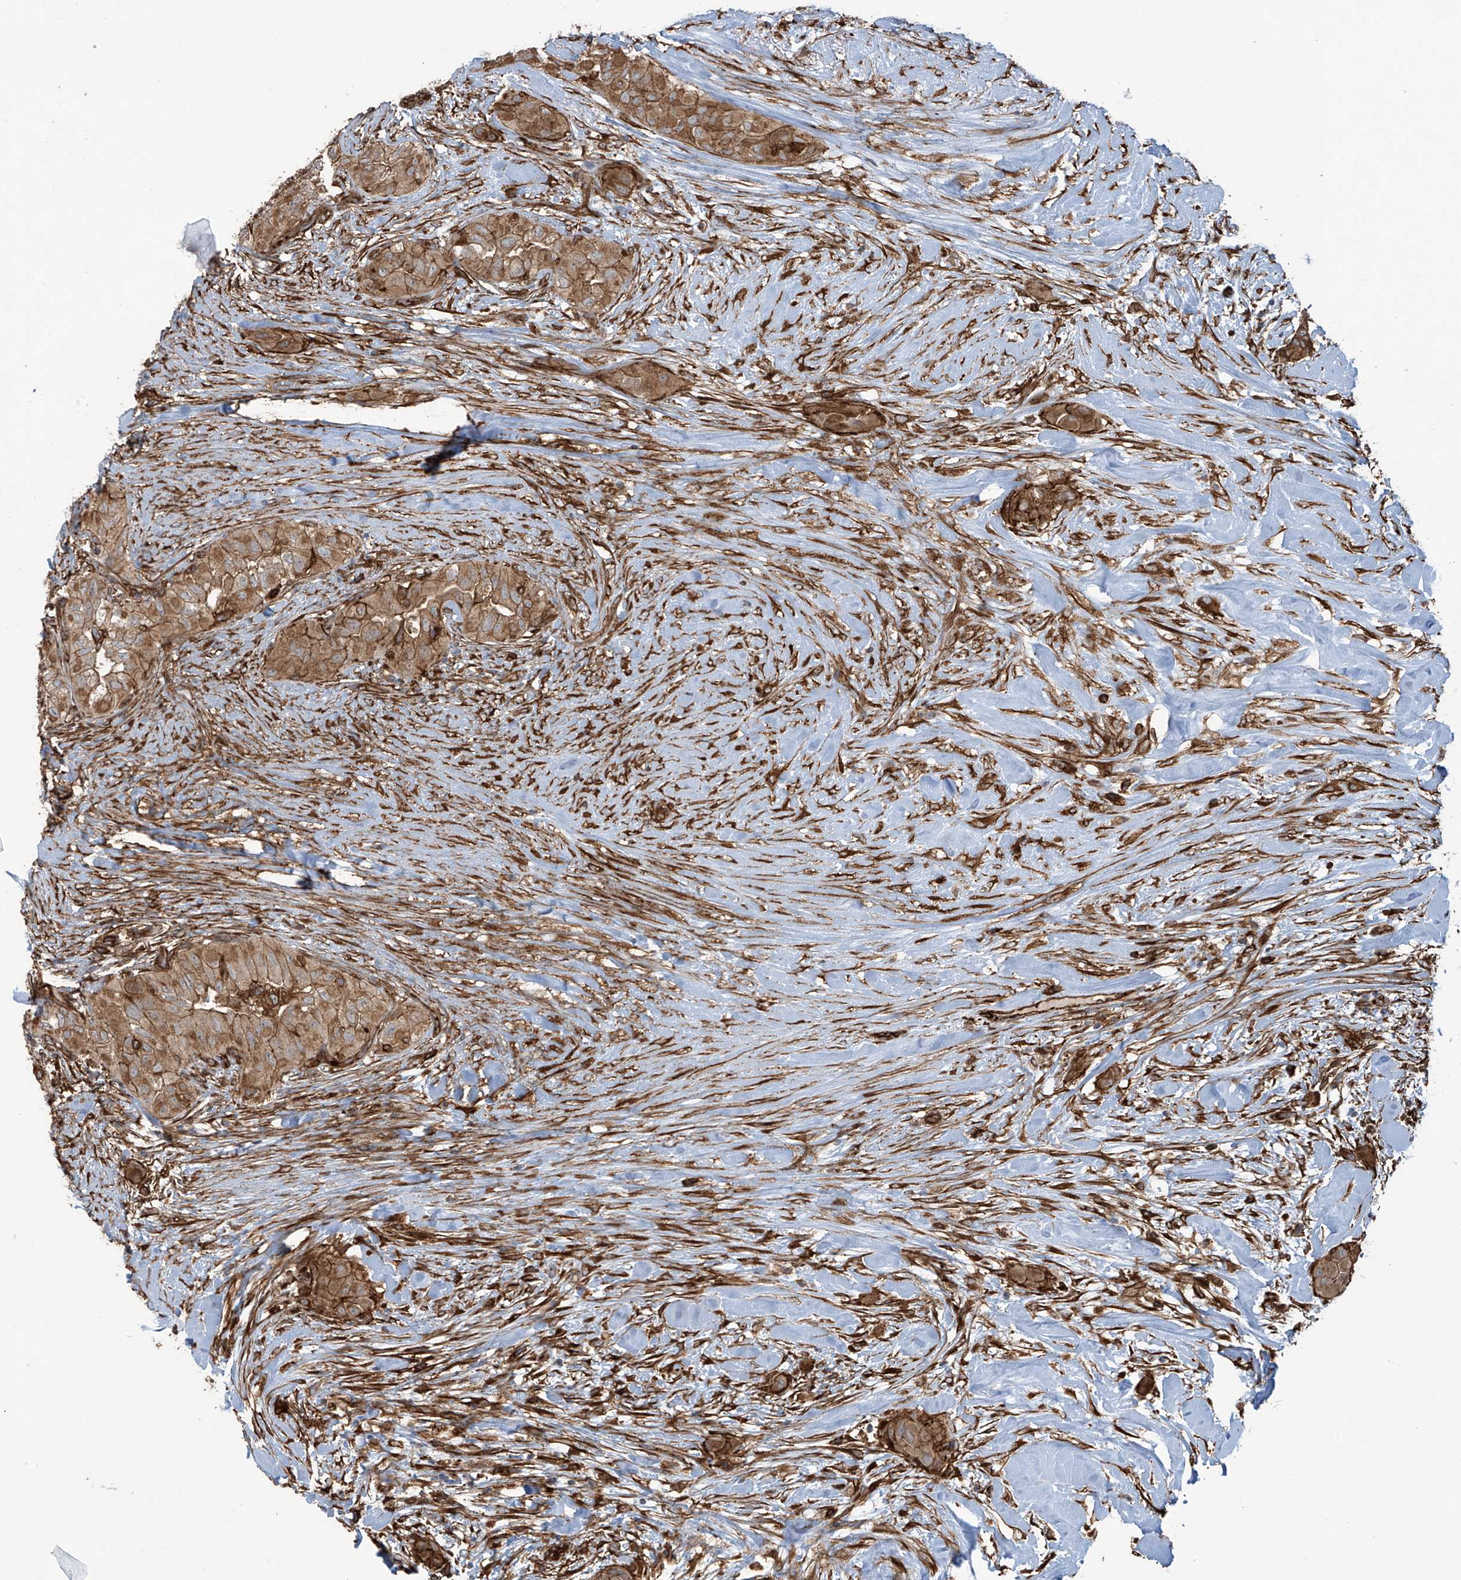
{"staining": {"intensity": "moderate", "quantity": ">75%", "location": "cytoplasmic/membranous"}, "tissue": "thyroid cancer", "cell_type": "Tumor cells", "image_type": "cancer", "snomed": [{"axis": "morphology", "description": "Papillary adenocarcinoma, NOS"}, {"axis": "topography", "description": "Thyroid gland"}], "caption": "Protein analysis of thyroid cancer tissue exhibits moderate cytoplasmic/membranous expression in about >75% of tumor cells.", "gene": "SLC9A2", "patient": {"sex": "female", "age": 59}}